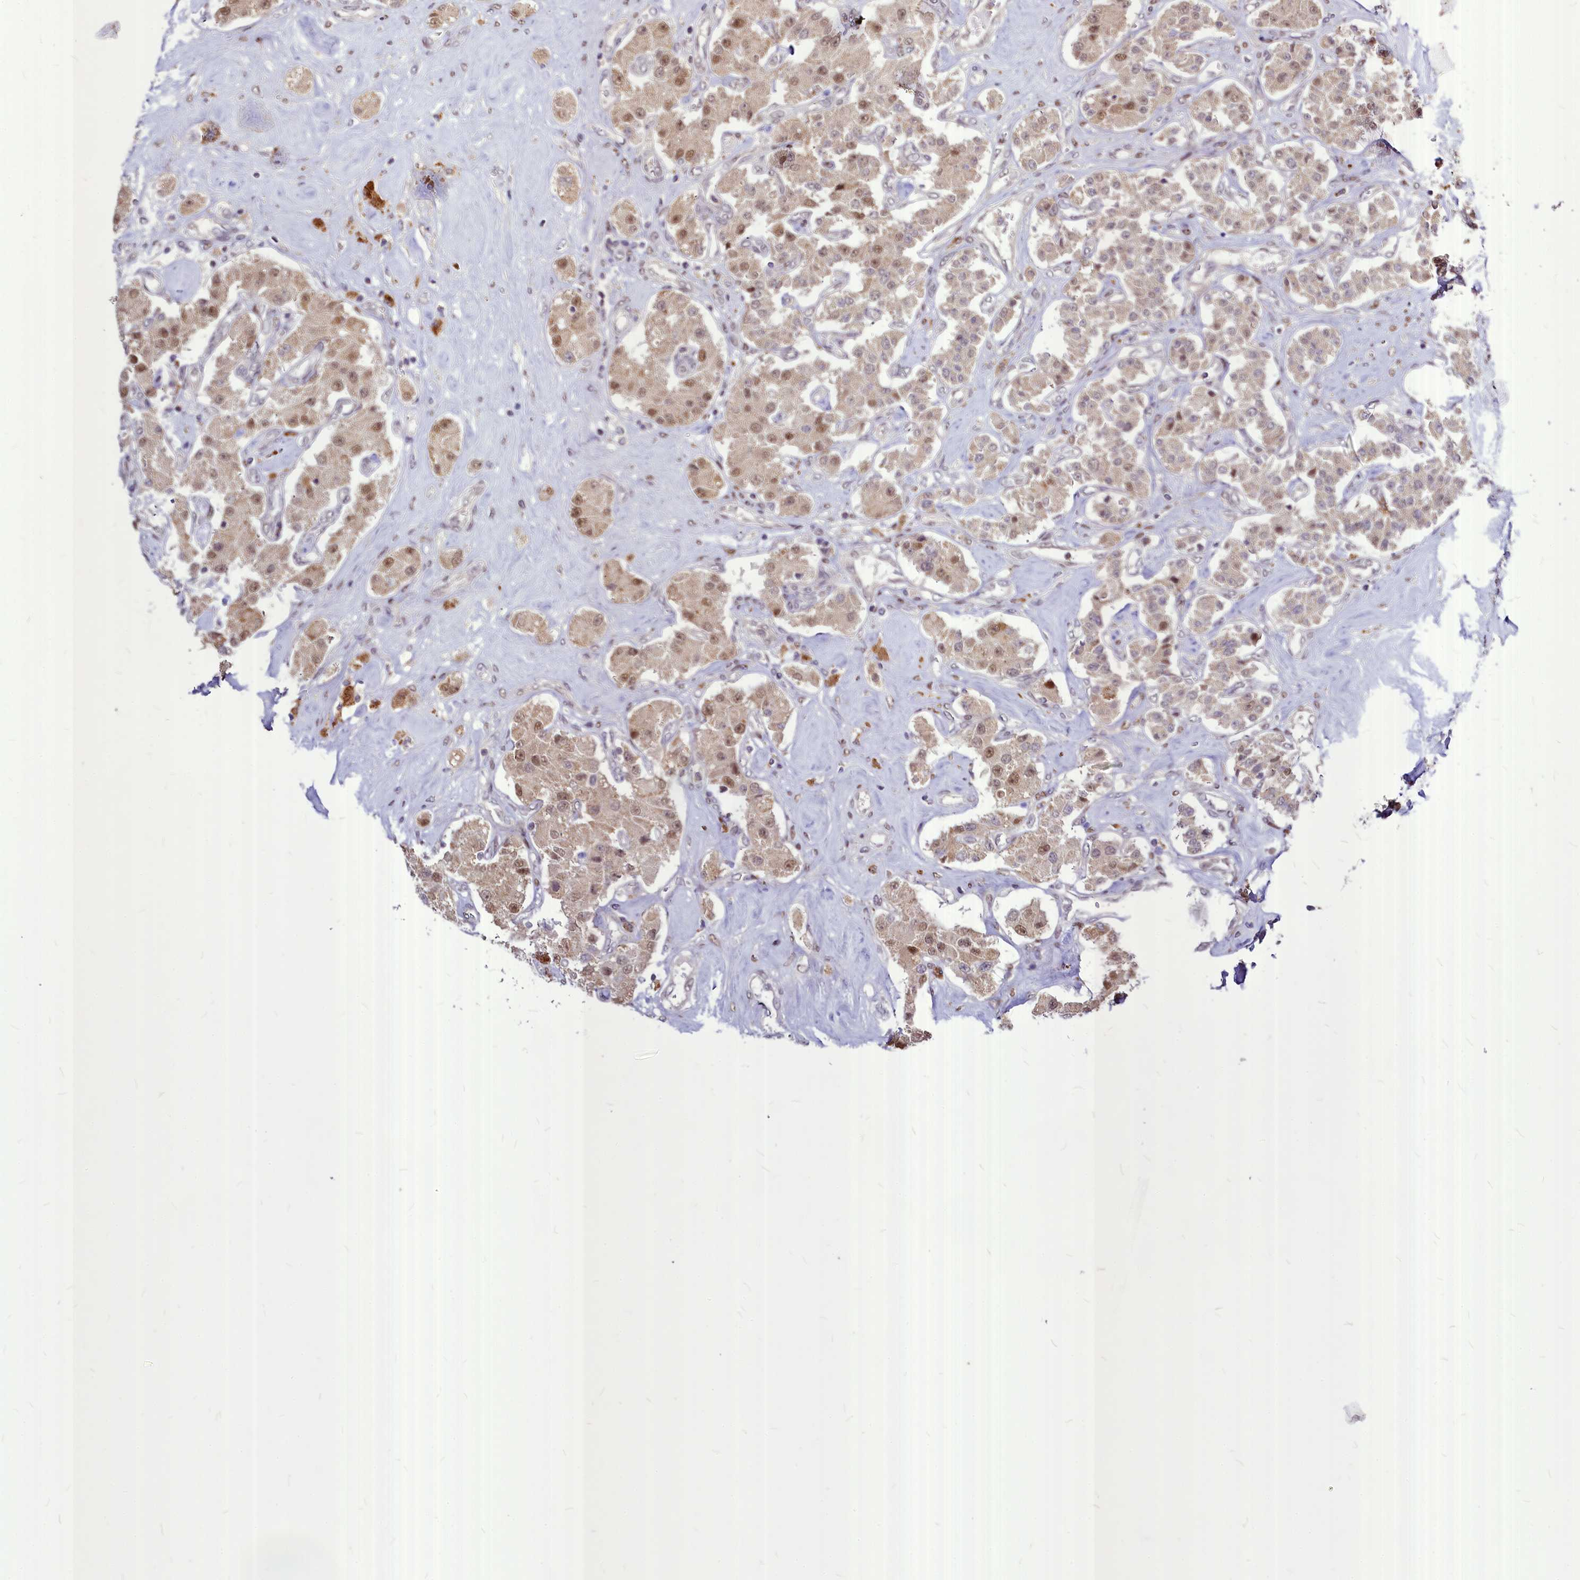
{"staining": {"intensity": "moderate", "quantity": ">75%", "location": "nuclear"}, "tissue": "carcinoid", "cell_type": "Tumor cells", "image_type": "cancer", "snomed": [{"axis": "morphology", "description": "Carcinoid, malignant, NOS"}, {"axis": "topography", "description": "Pancreas"}], "caption": "Brown immunohistochemical staining in carcinoid reveals moderate nuclear positivity in about >75% of tumor cells.", "gene": "MAML2", "patient": {"sex": "male", "age": 41}}